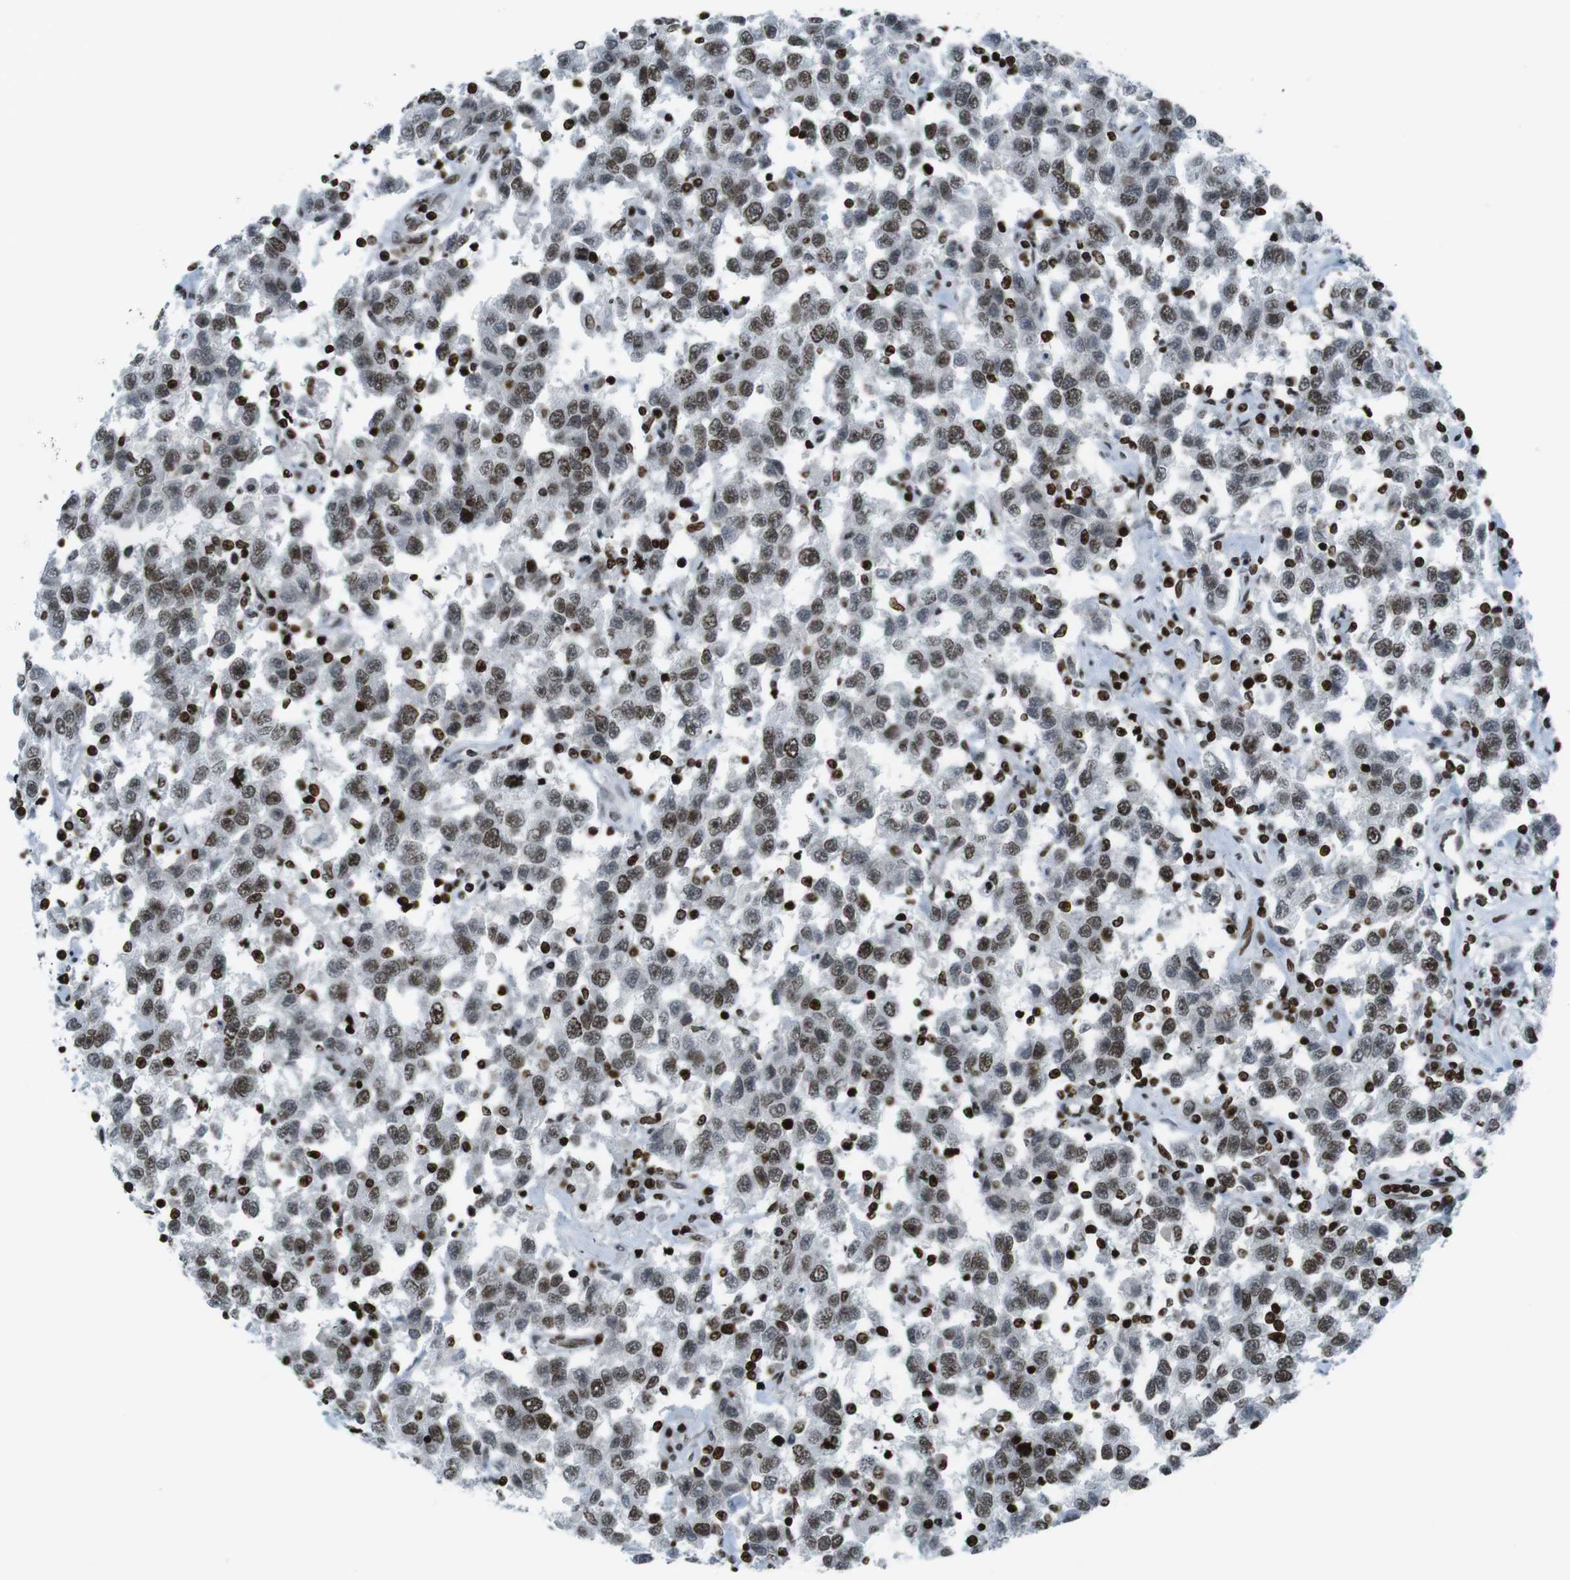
{"staining": {"intensity": "moderate", "quantity": ">75%", "location": "nuclear"}, "tissue": "testis cancer", "cell_type": "Tumor cells", "image_type": "cancer", "snomed": [{"axis": "morphology", "description": "Seminoma, NOS"}, {"axis": "topography", "description": "Testis"}], "caption": "Immunohistochemical staining of seminoma (testis) reveals medium levels of moderate nuclear expression in approximately >75% of tumor cells.", "gene": "H2AC8", "patient": {"sex": "male", "age": 41}}